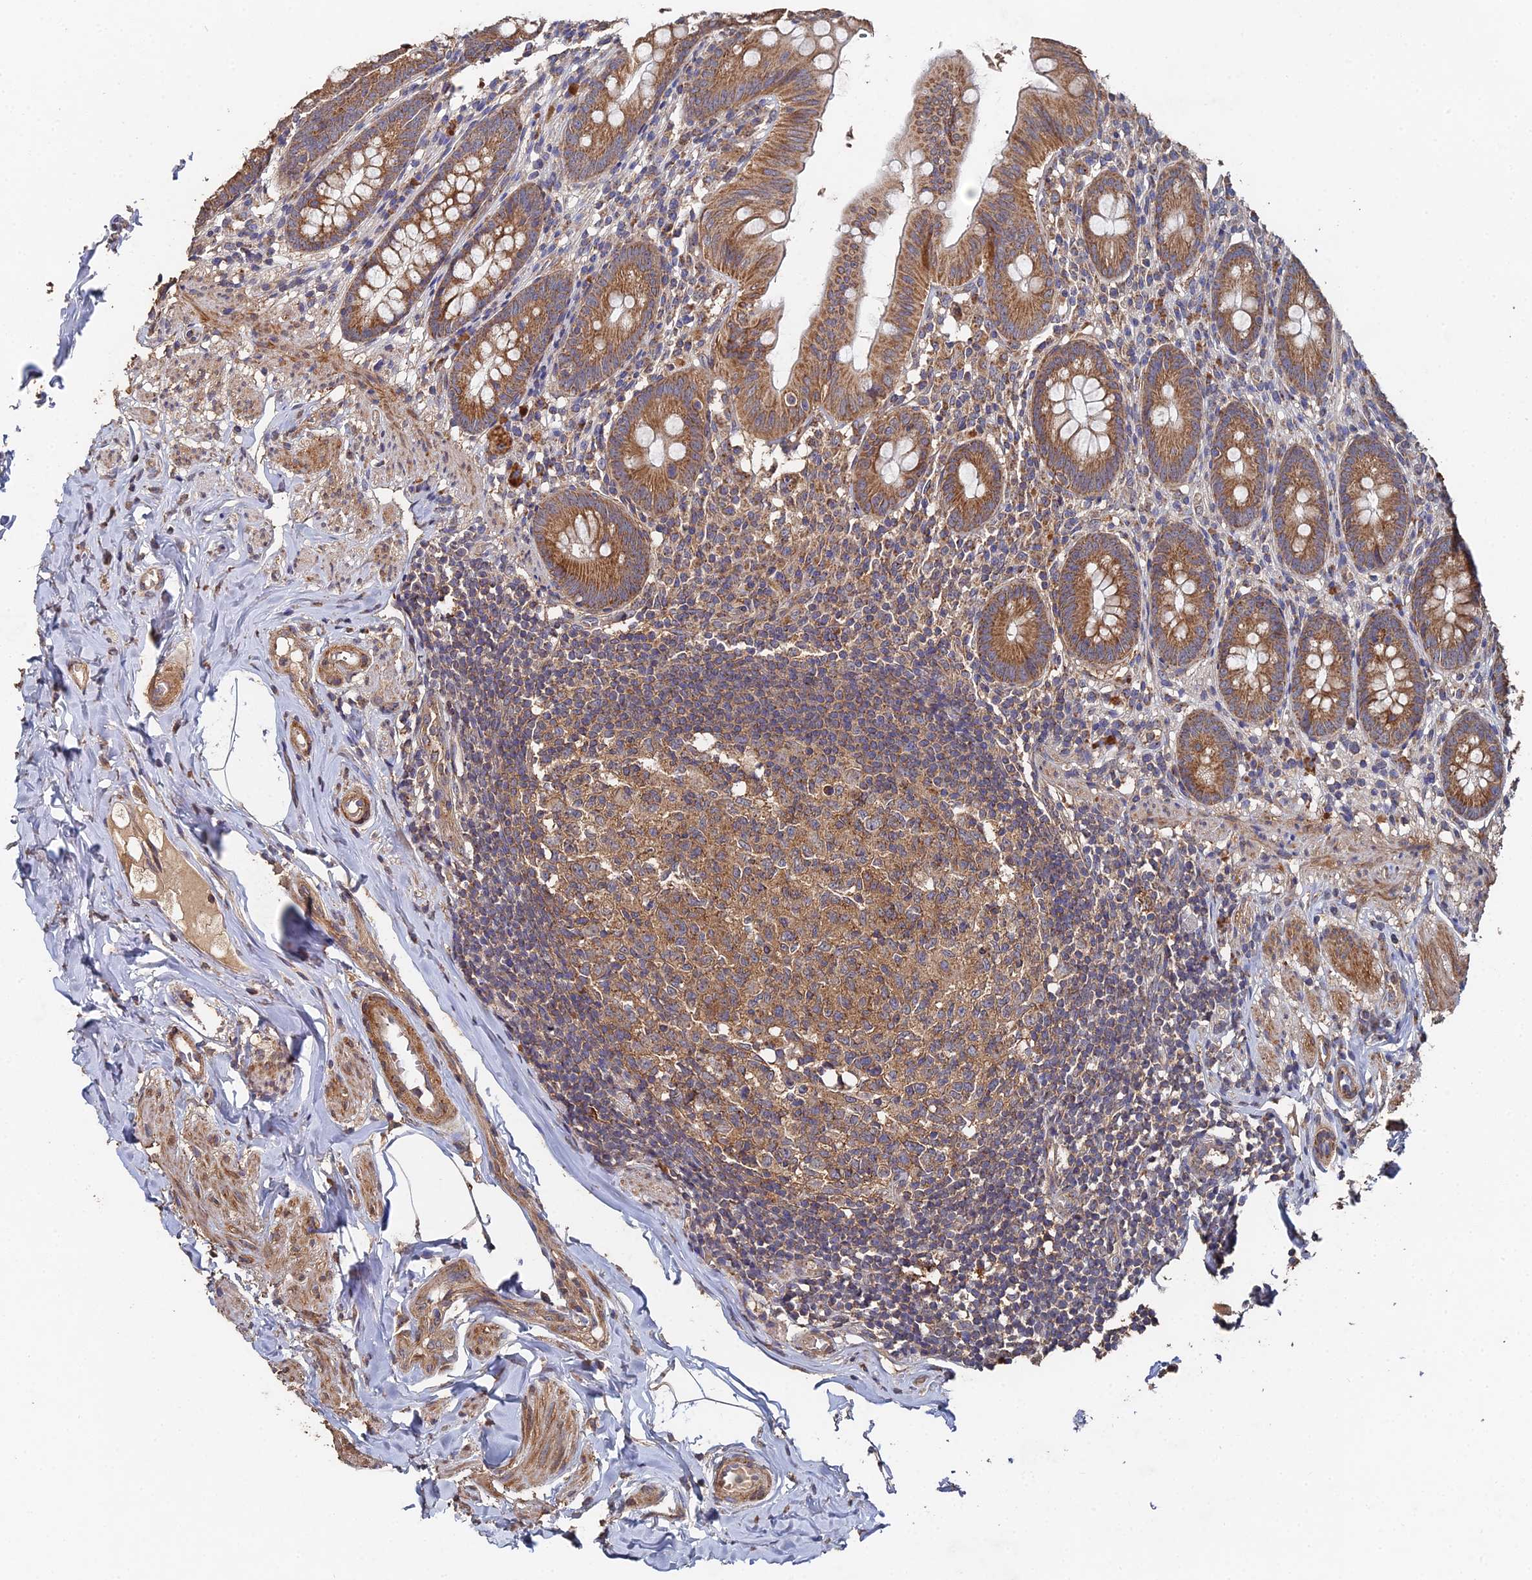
{"staining": {"intensity": "moderate", "quantity": ">75%", "location": "cytoplasmic/membranous"}, "tissue": "appendix", "cell_type": "Glandular cells", "image_type": "normal", "snomed": [{"axis": "morphology", "description": "Normal tissue, NOS"}, {"axis": "topography", "description": "Appendix"}], "caption": "A brown stain highlights moderate cytoplasmic/membranous positivity of a protein in glandular cells of unremarkable appendix. (DAB IHC with brightfield microscopy, high magnification).", "gene": "SPANXN4", "patient": {"sex": "male", "age": 55}}